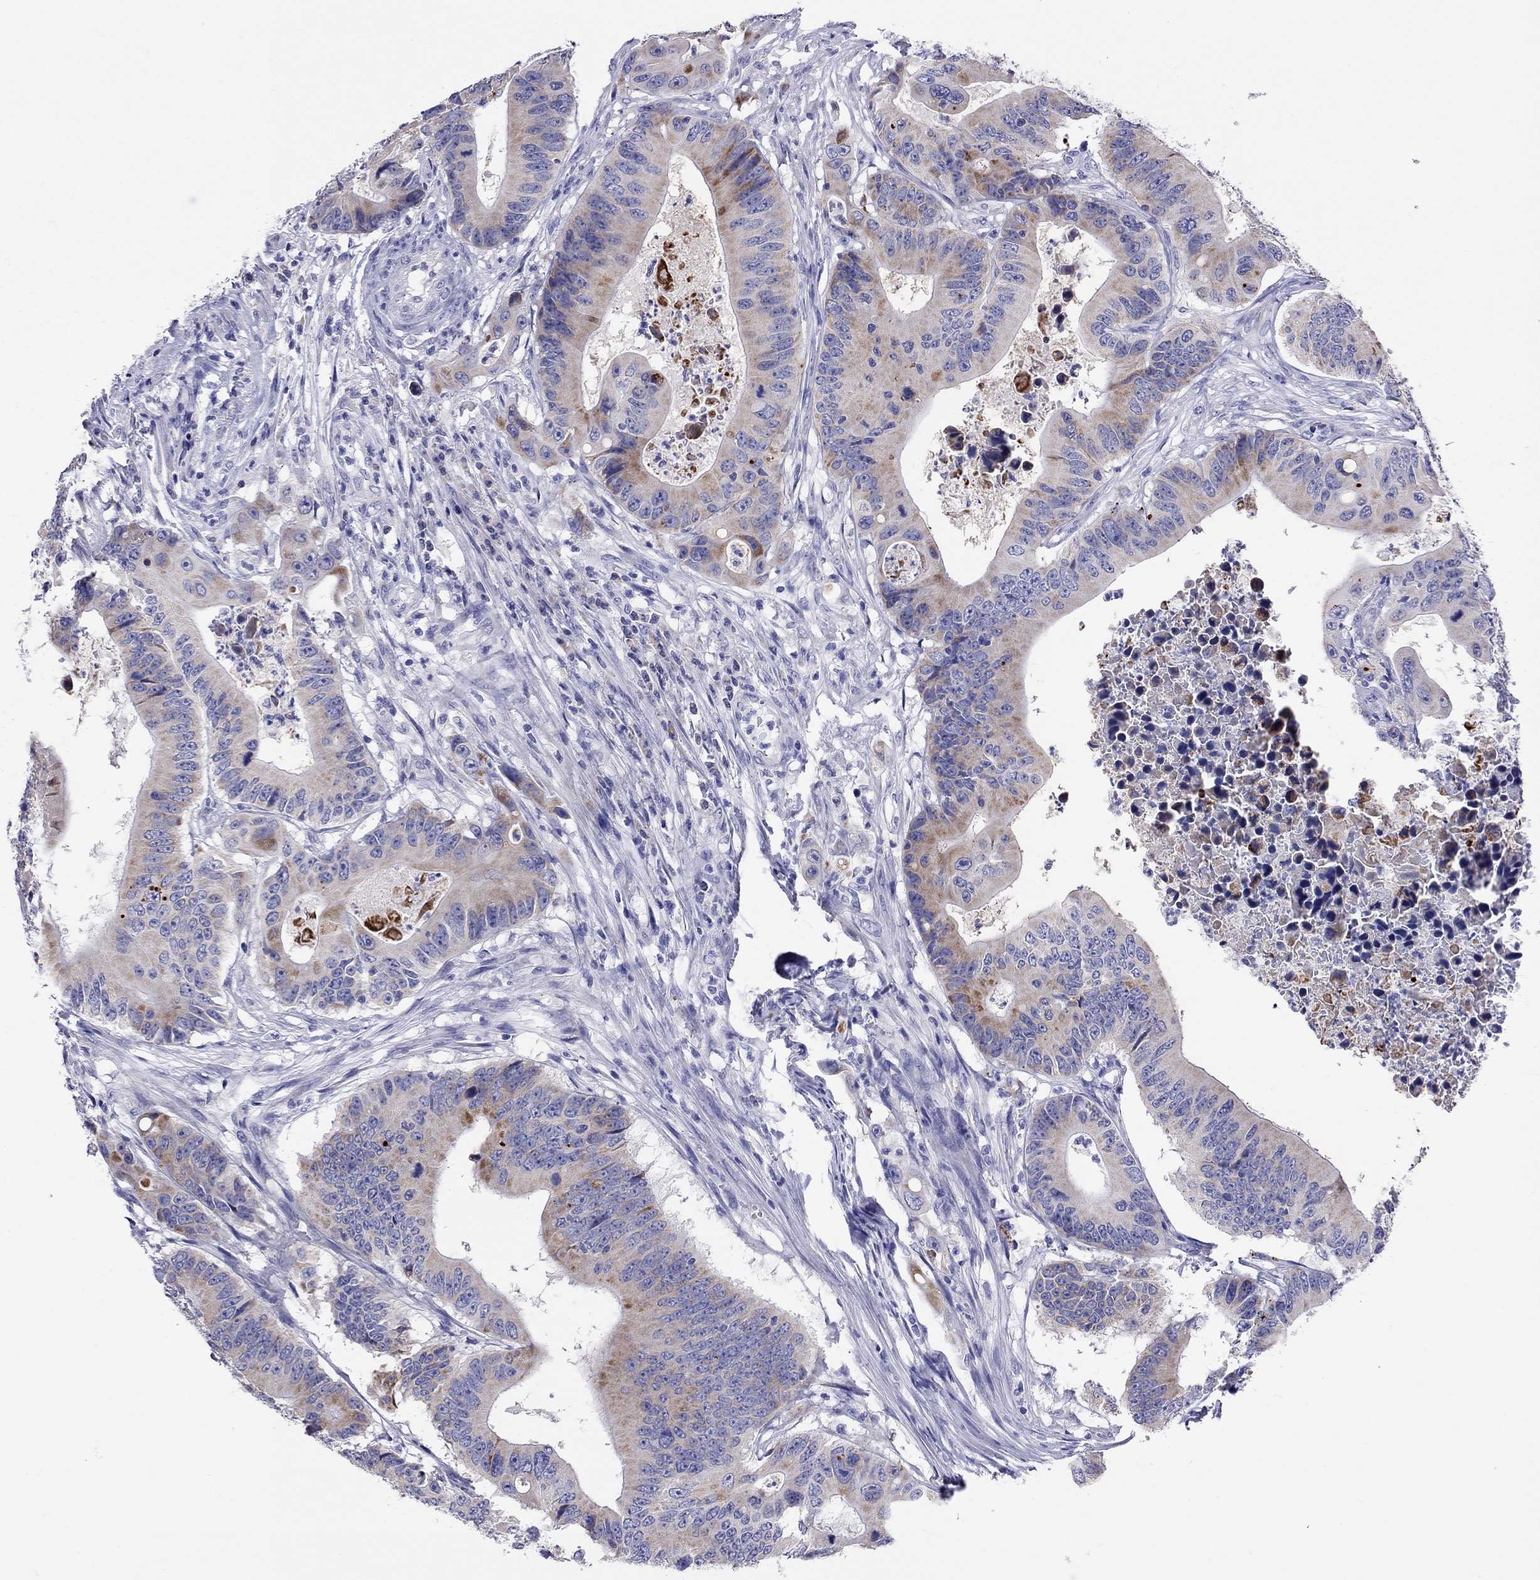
{"staining": {"intensity": "weak", "quantity": "<25%", "location": "cytoplasmic/membranous"}, "tissue": "colorectal cancer", "cell_type": "Tumor cells", "image_type": "cancer", "snomed": [{"axis": "morphology", "description": "Adenocarcinoma, NOS"}, {"axis": "topography", "description": "Colon"}], "caption": "This photomicrograph is of colorectal adenocarcinoma stained with immunohistochemistry to label a protein in brown with the nuclei are counter-stained blue. There is no expression in tumor cells.", "gene": "COL9A1", "patient": {"sex": "female", "age": 90}}